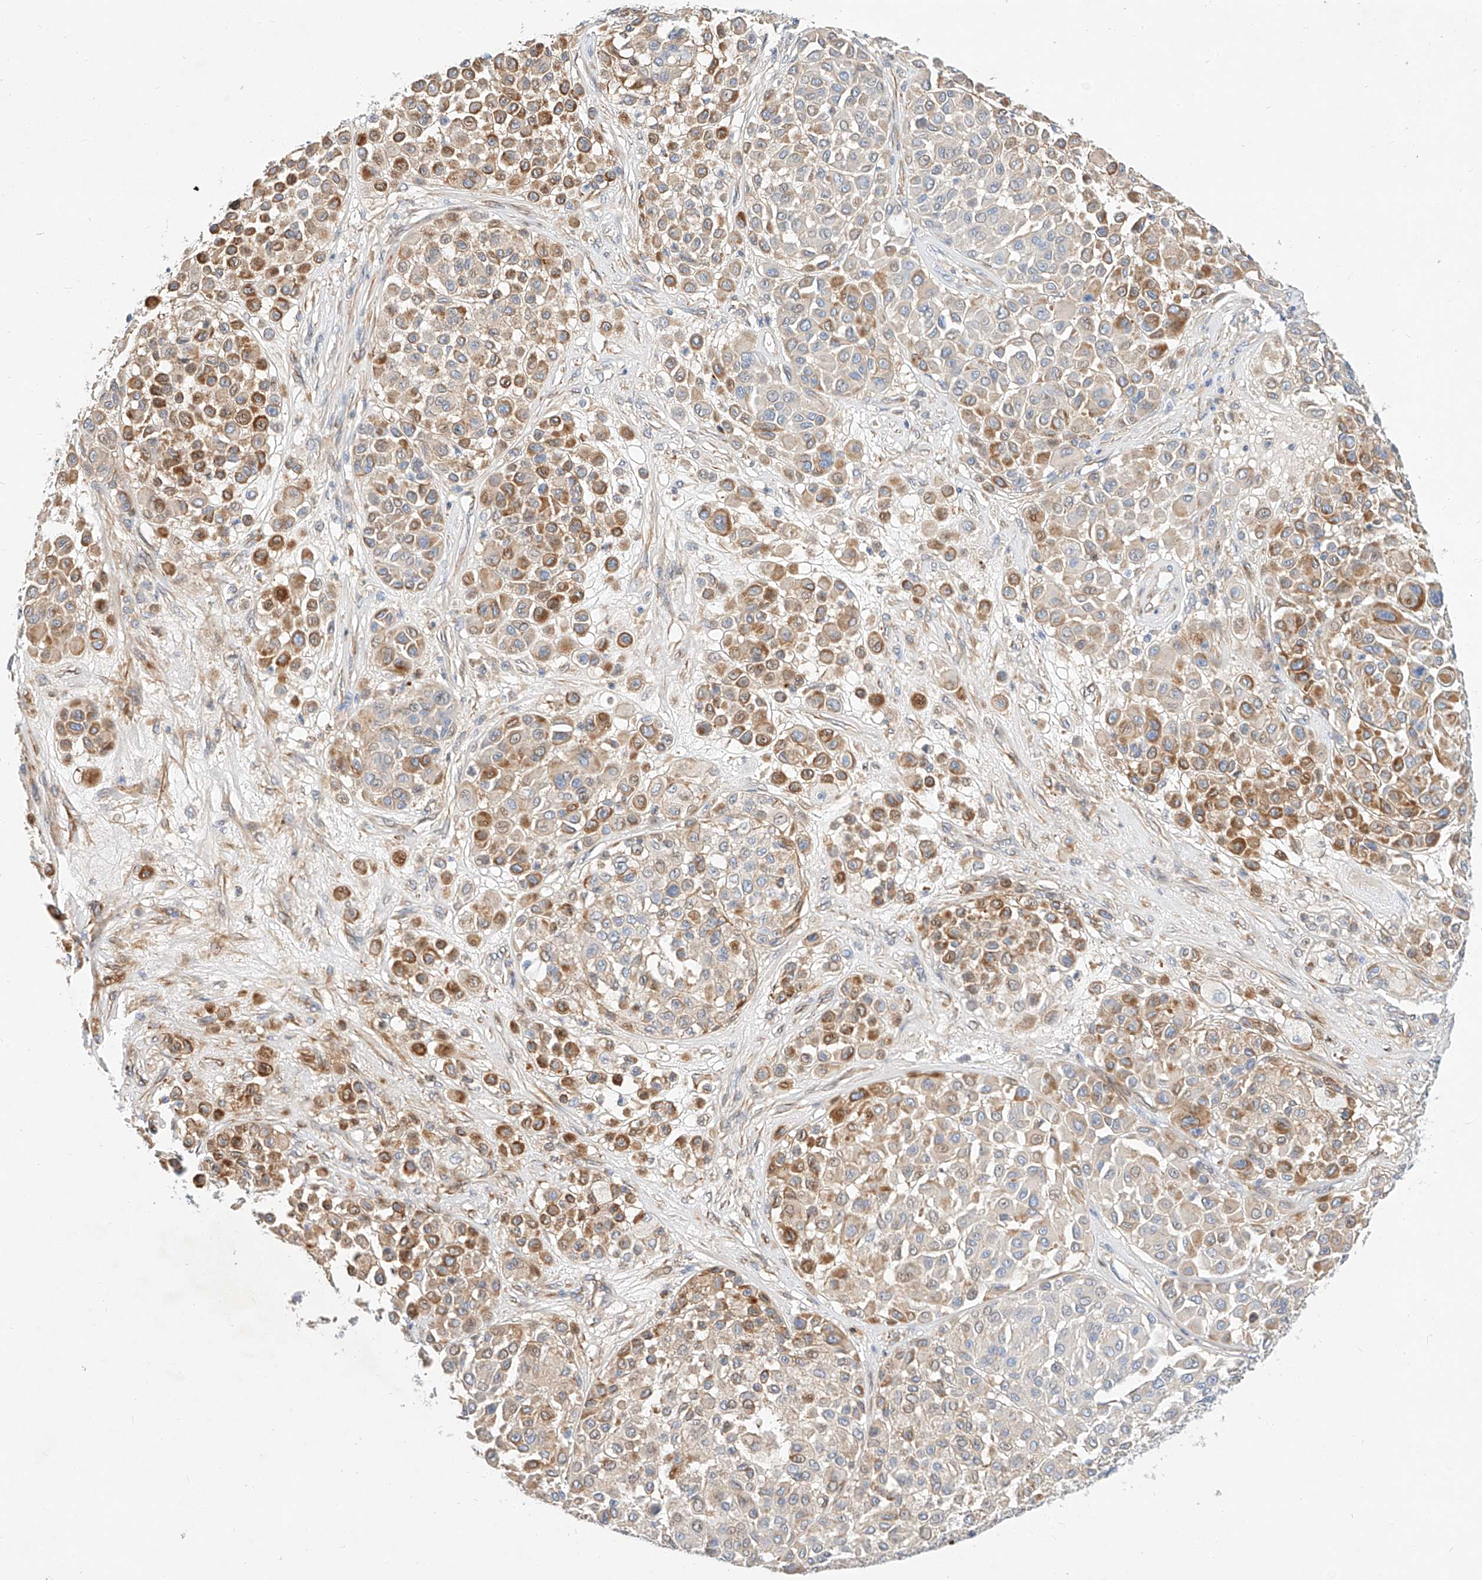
{"staining": {"intensity": "moderate", "quantity": "25%-75%", "location": "cytoplasmic/membranous"}, "tissue": "melanoma", "cell_type": "Tumor cells", "image_type": "cancer", "snomed": [{"axis": "morphology", "description": "Malignant melanoma, Metastatic site"}, {"axis": "topography", "description": "Soft tissue"}], "caption": "Immunohistochemical staining of melanoma demonstrates medium levels of moderate cytoplasmic/membranous staining in about 25%-75% of tumor cells.", "gene": "KCNH5", "patient": {"sex": "male", "age": 41}}